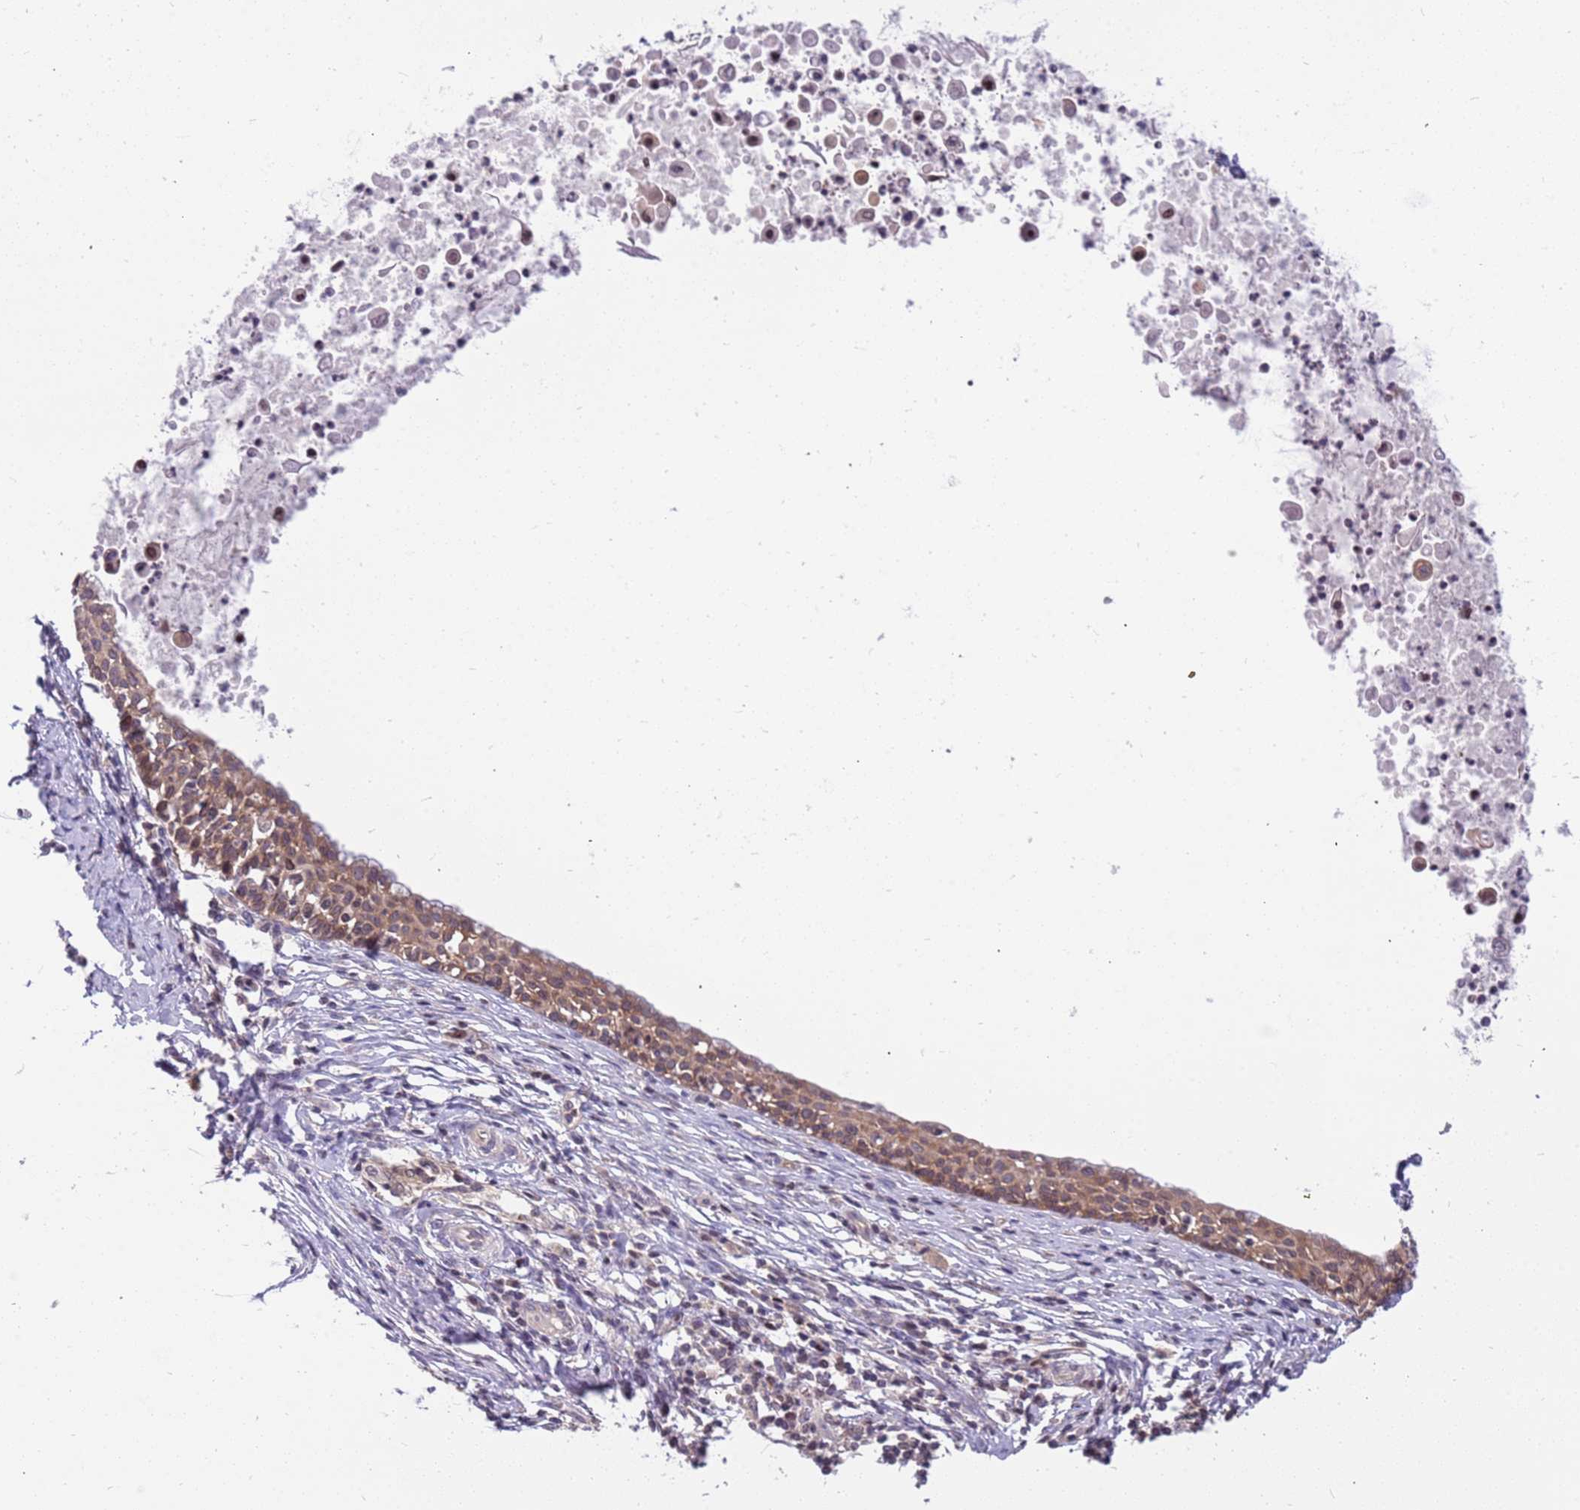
{"staining": {"intensity": "moderate", "quantity": ">75%", "location": "cytoplasmic/membranous"}, "tissue": "cervical cancer", "cell_type": "Tumor cells", "image_type": "cancer", "snomed": [{"axis": "morphology", "description": "Squamous cell carcinoma, NOS"}, {"axis": "topography", "description": "Cervix"}], "caption": "A micrograph showing moderate cytoplasmic/membranous staining in about >75% of tumor cells in cervical cancer, as visualized by brown immunohistochemical staining.", "gene": "ARHGEF5", "patient": {"sex": "female", "age": 52}}